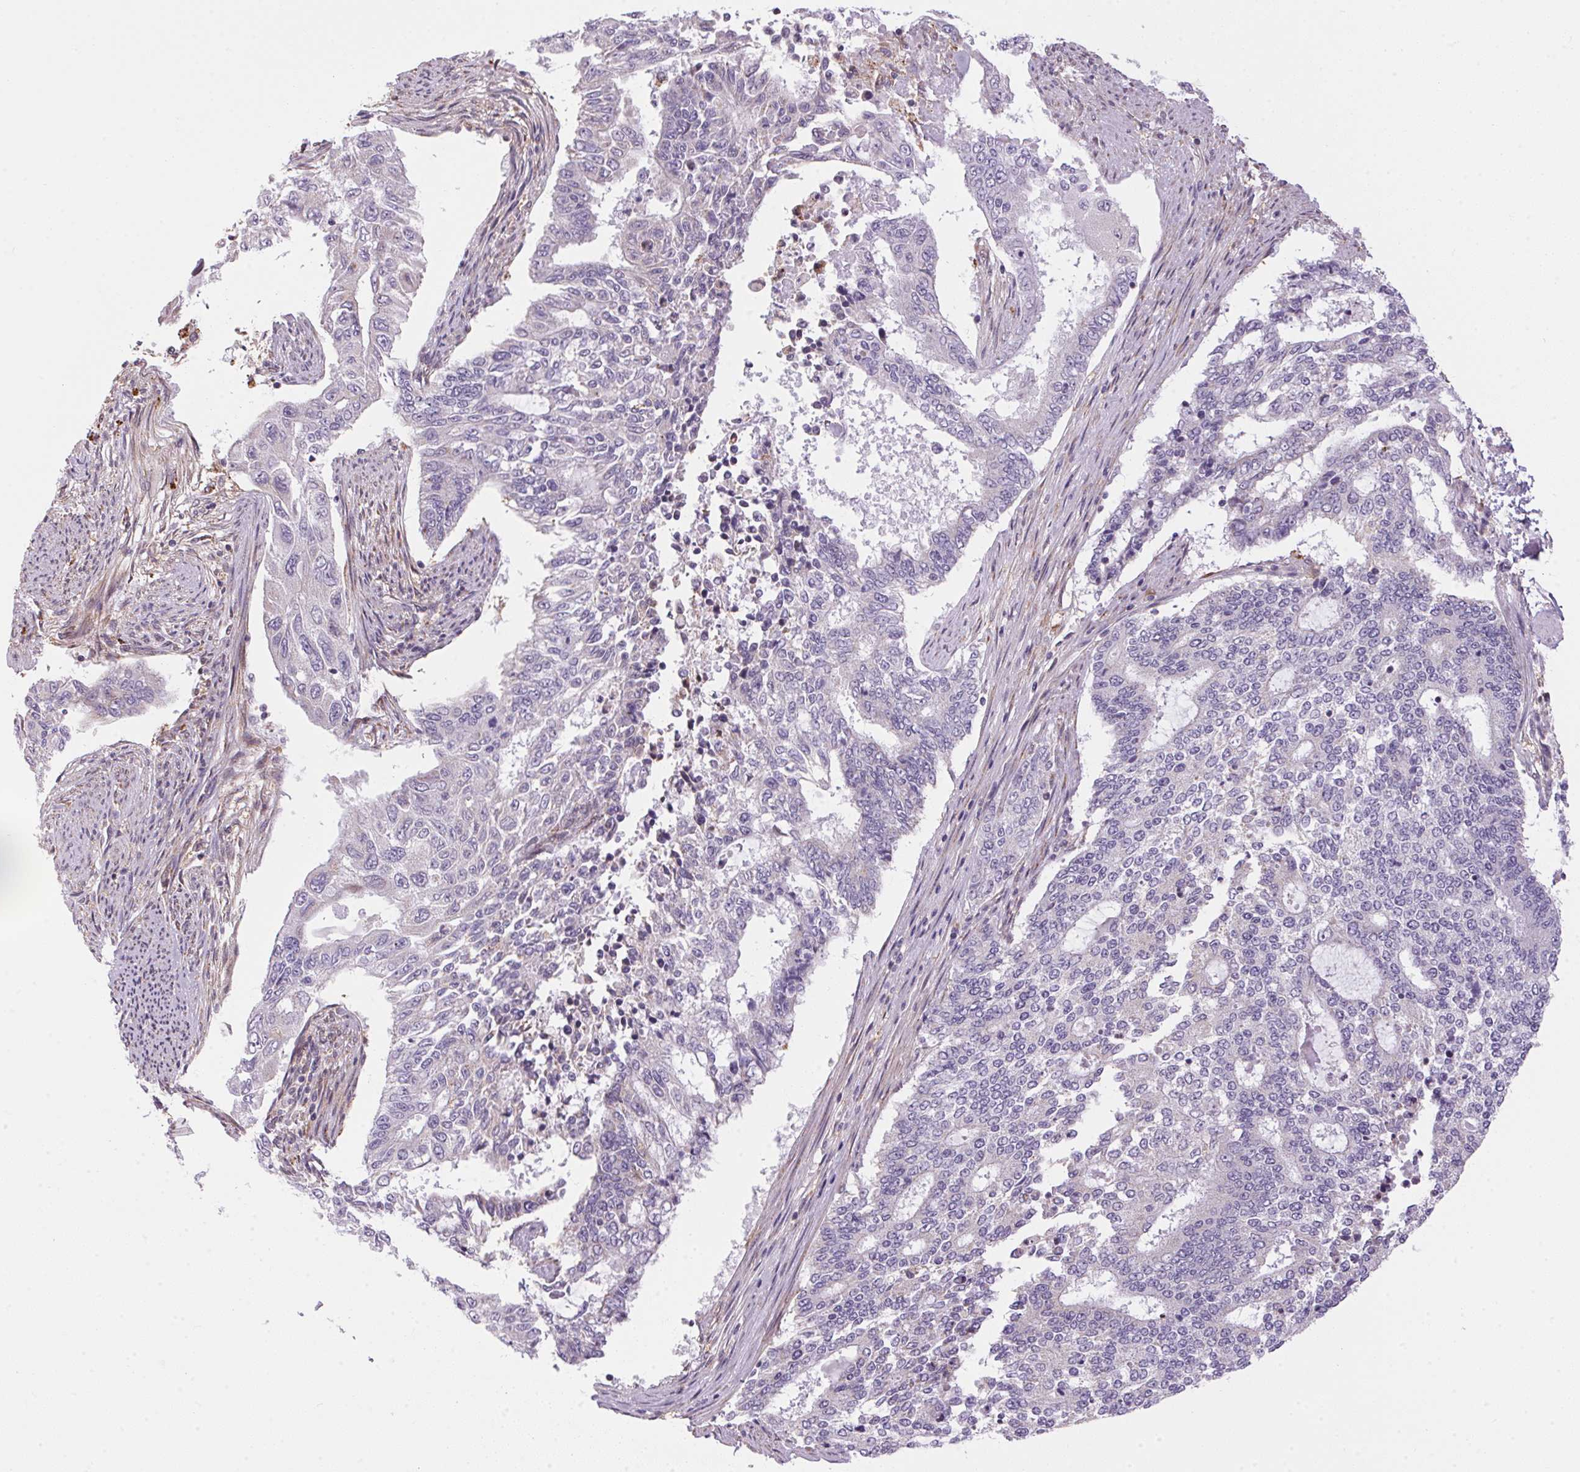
{"staining": {"intensity": "negative", "quantity": "none", "location": "none"}, "tissue": "endometrial cancer", "cell_type": "Tumor cells", "image_type": "cancer", "snomed": [{"axis": "morphology", "description": "Adenocarcinoma, NOS"}, {"axis": "topography", "description": "Uterus"}], "caption": "IHC of human adenocarcinoma (endometrial) exhibits no staining in tumor cells.", "gene": "ADH5", "patient": {"sex": "female", "age": 59}}